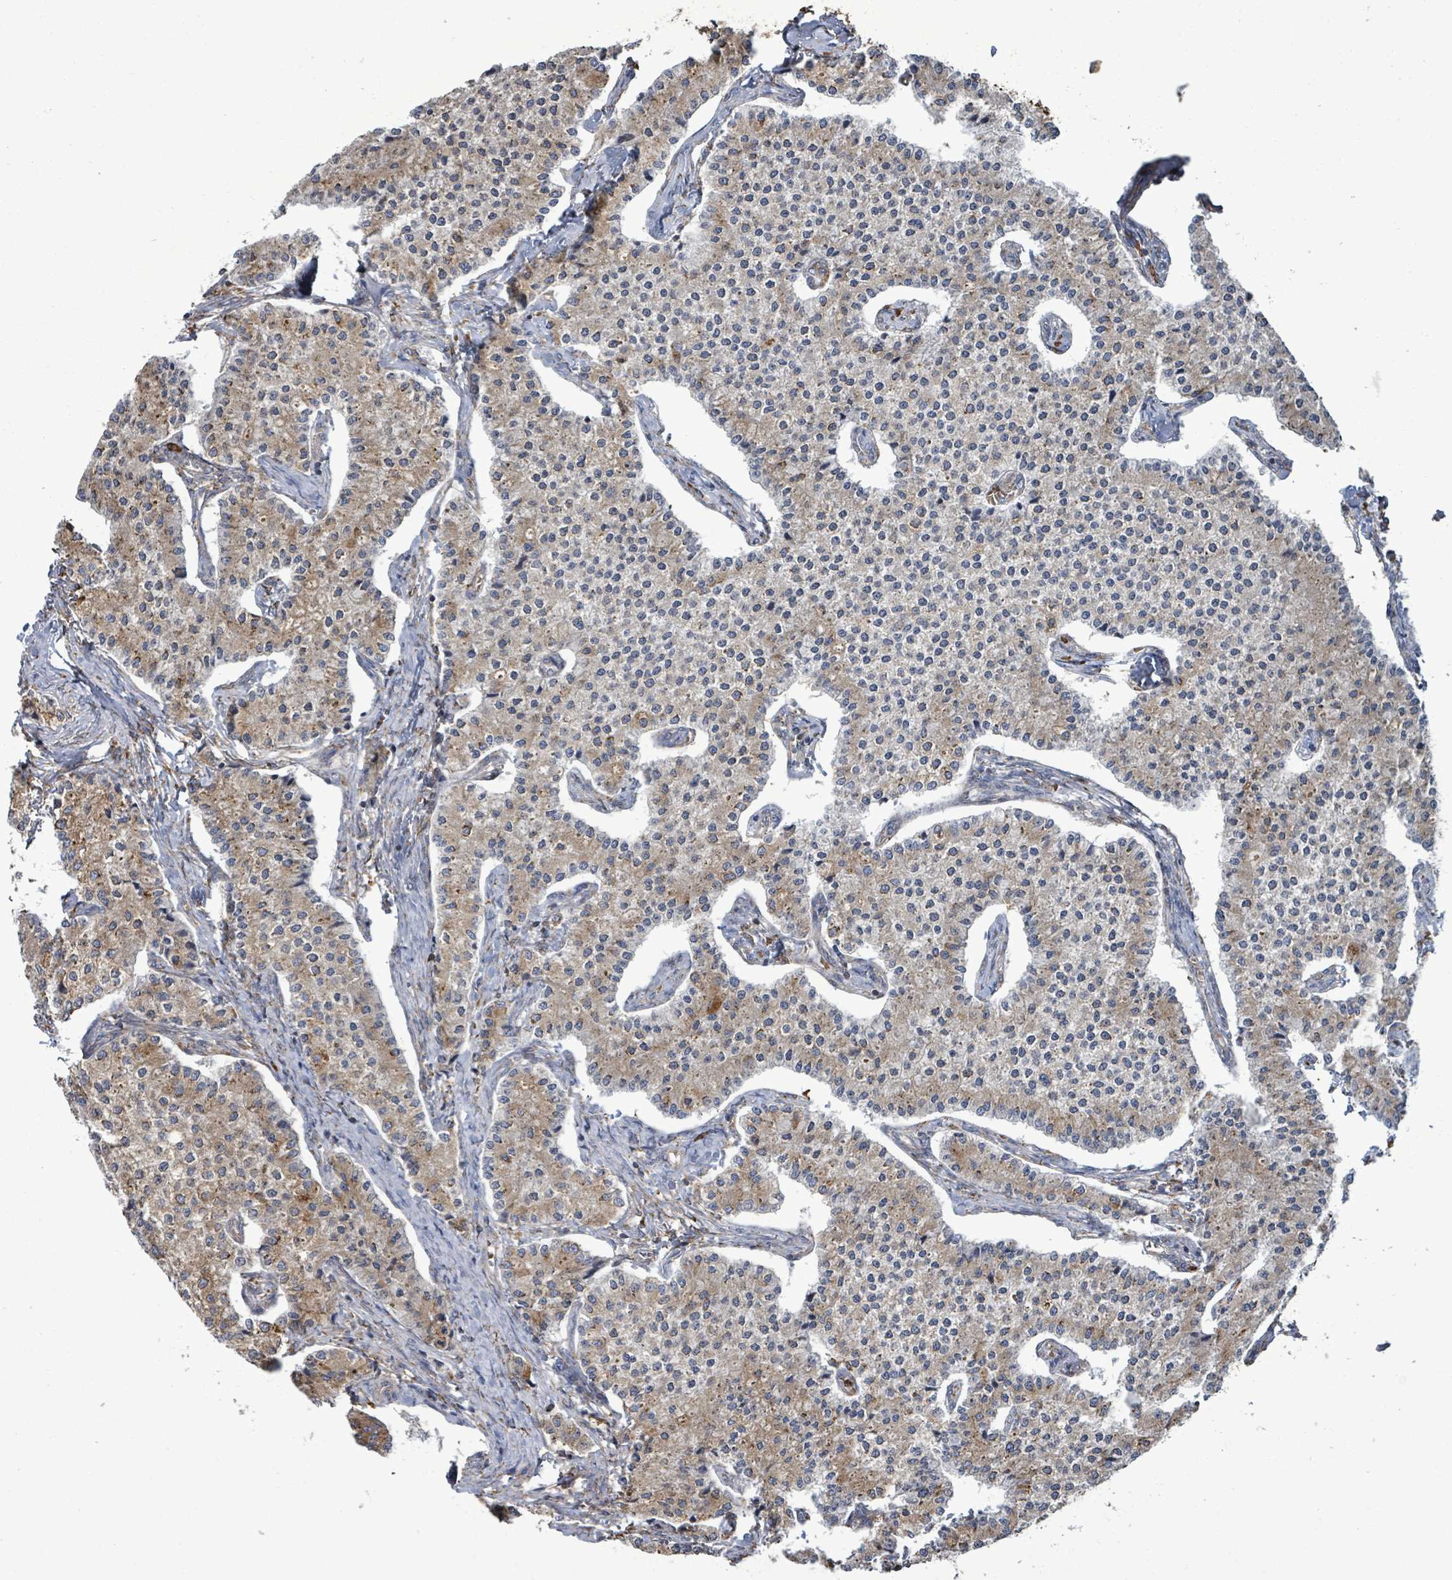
{"staining": {"intensity": "moderate", "quantity": "25%-75%", "location": "cytoplasmic/membranous"}, "tissue": "carcinoid", "cell_type": "Tumor cells", "image_type": "cancer", "snomed": [{"axis": "morphology", "description": "Carcinoid, malignant, NOS"}, {"axis": "topography", "description": "Colon"}], "caption": "The immunohistochemical stain shows moderate cytoplasmic/membranous staining in tumor cells of carcinoid tissue.", "gene": "RFPL4A", "patient": {"sex": "female", "age": 52}}